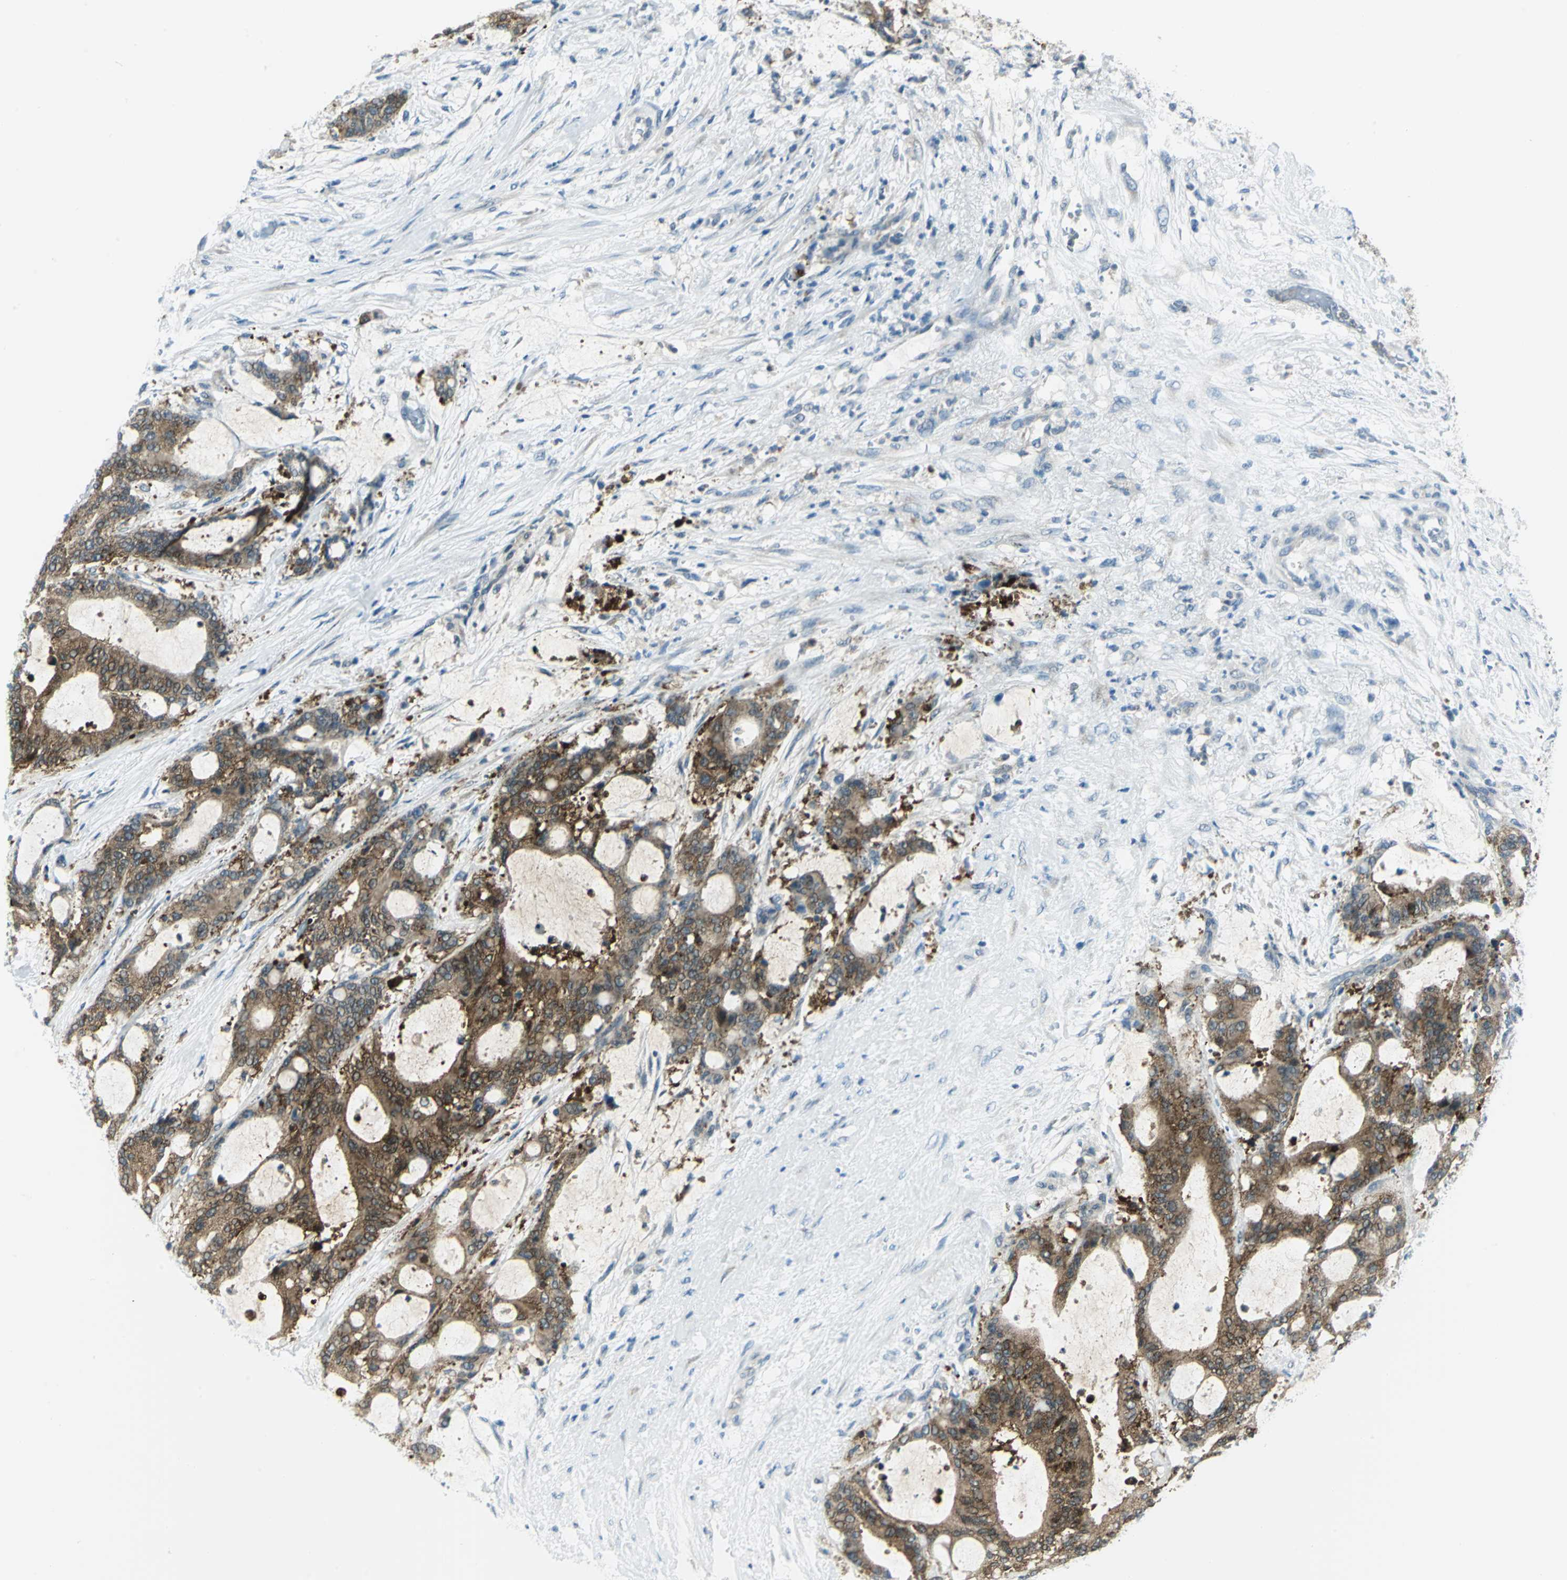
{"staining": {"intensity": "strong", "quantity": ">75%", "location": "cytoplasmic/membranous"}, "tissue": "liver cancer", "cell_type": "Tumor cells", "image_type": "cancer", "snomed": [{"axis": "morphology", "description": "Cholangiocarcinoma"}, {"axis": "topography", "description": "Liver"}], "caption": "Immunohistochemical staining of human liver cancer reveals strong cytoplasmic/membranous protein positivity in approximately >75% of tumor cells.", "gene": "ALDOA", "patient": {"sex": "female", "age": 73}}